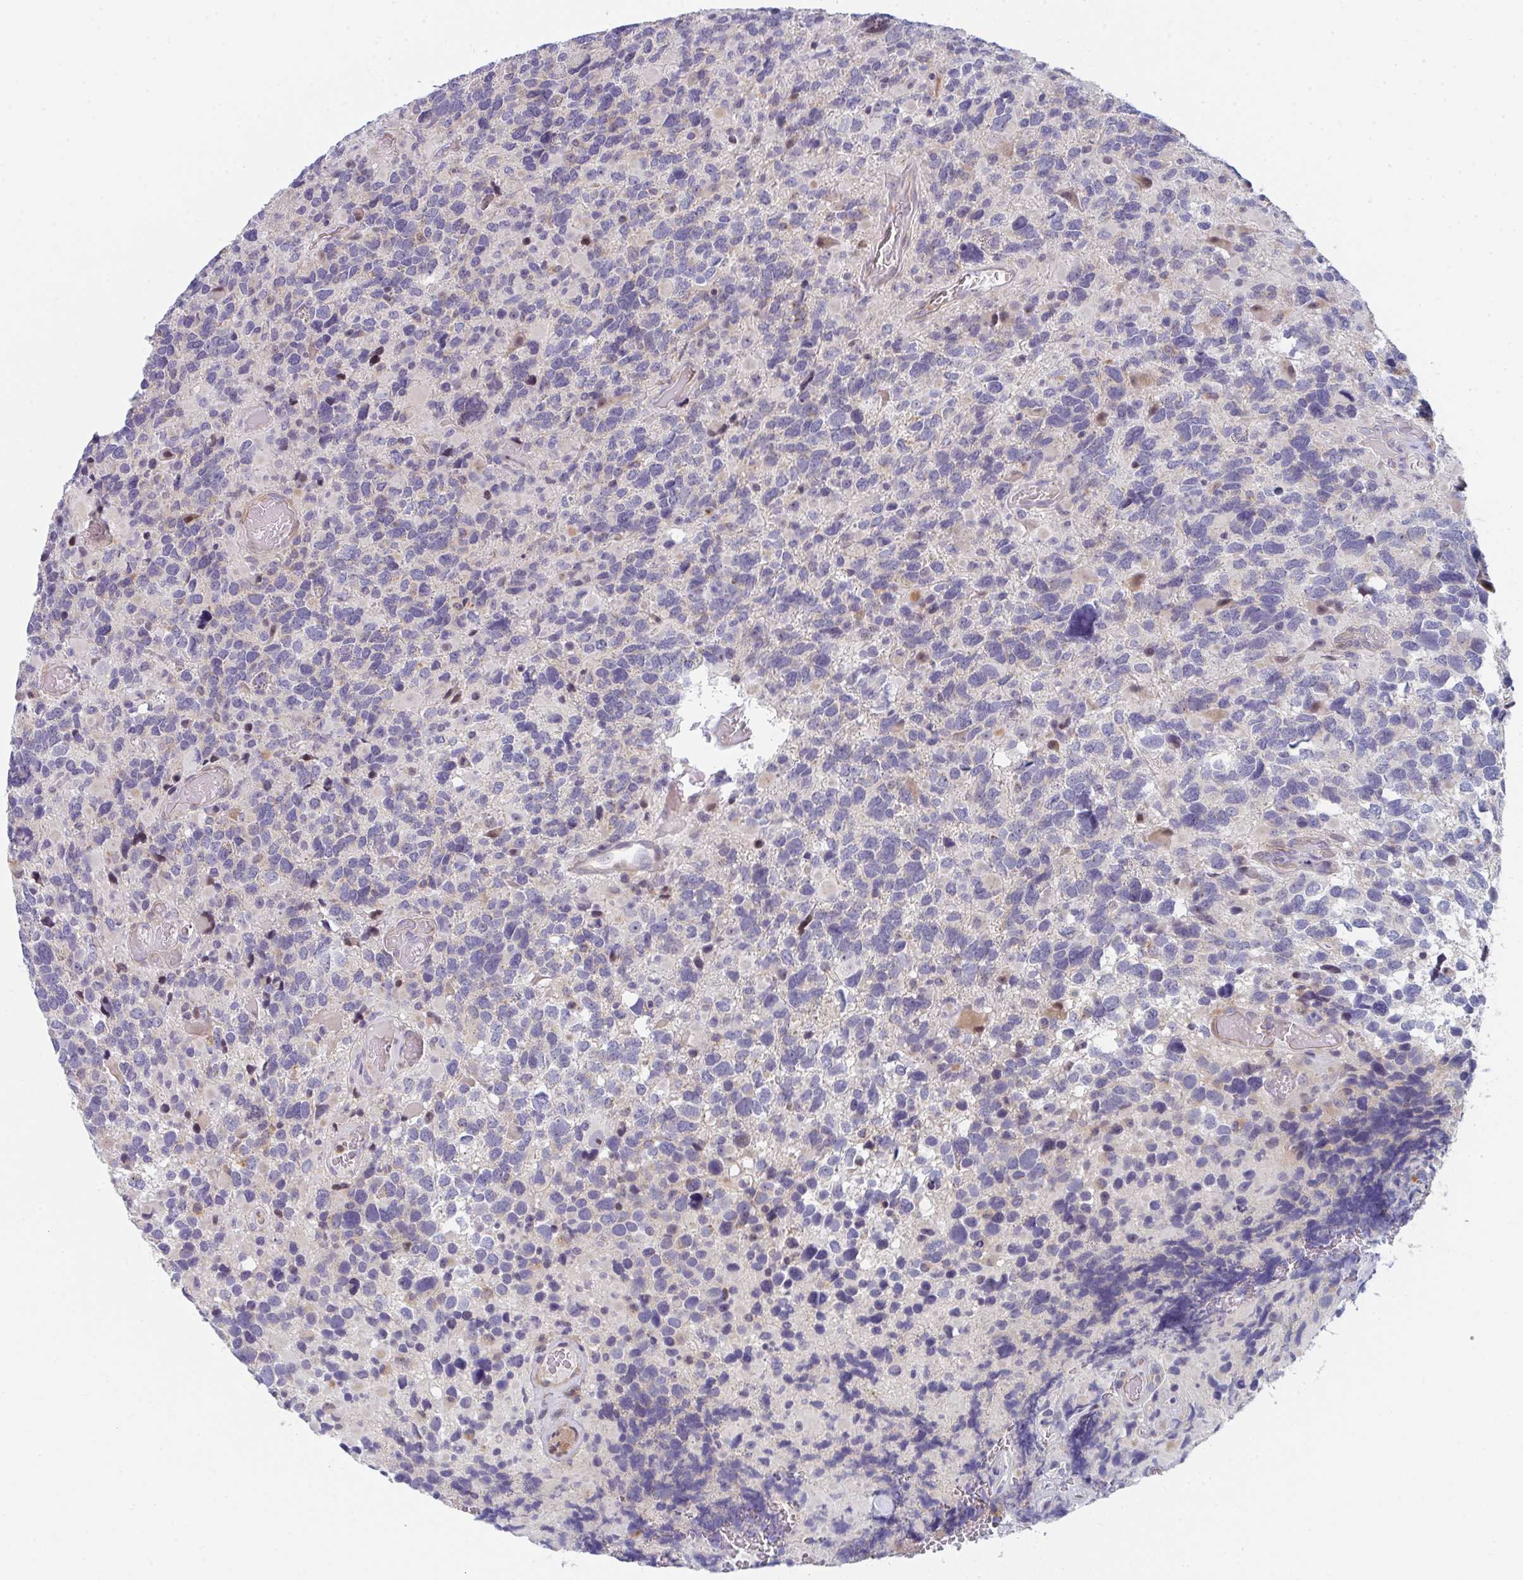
{"staining": {"intensity": "weak", "quantity": "<25%", "location": "cytoplasmic/membranous"}, "tissue": "glioma", "cell_type": "Tumor cells", "image_type": "cancer", "snomed": [{"axis": "morphology", "description": "Glioma, malignant, High grade"}, {"axis": "topography", "description": "Brain"}], "caption": "Tumor cells show no significant positivity in glioma.", "gene": "KLHL33", "patient": {"sex": "female", "age": 40}}